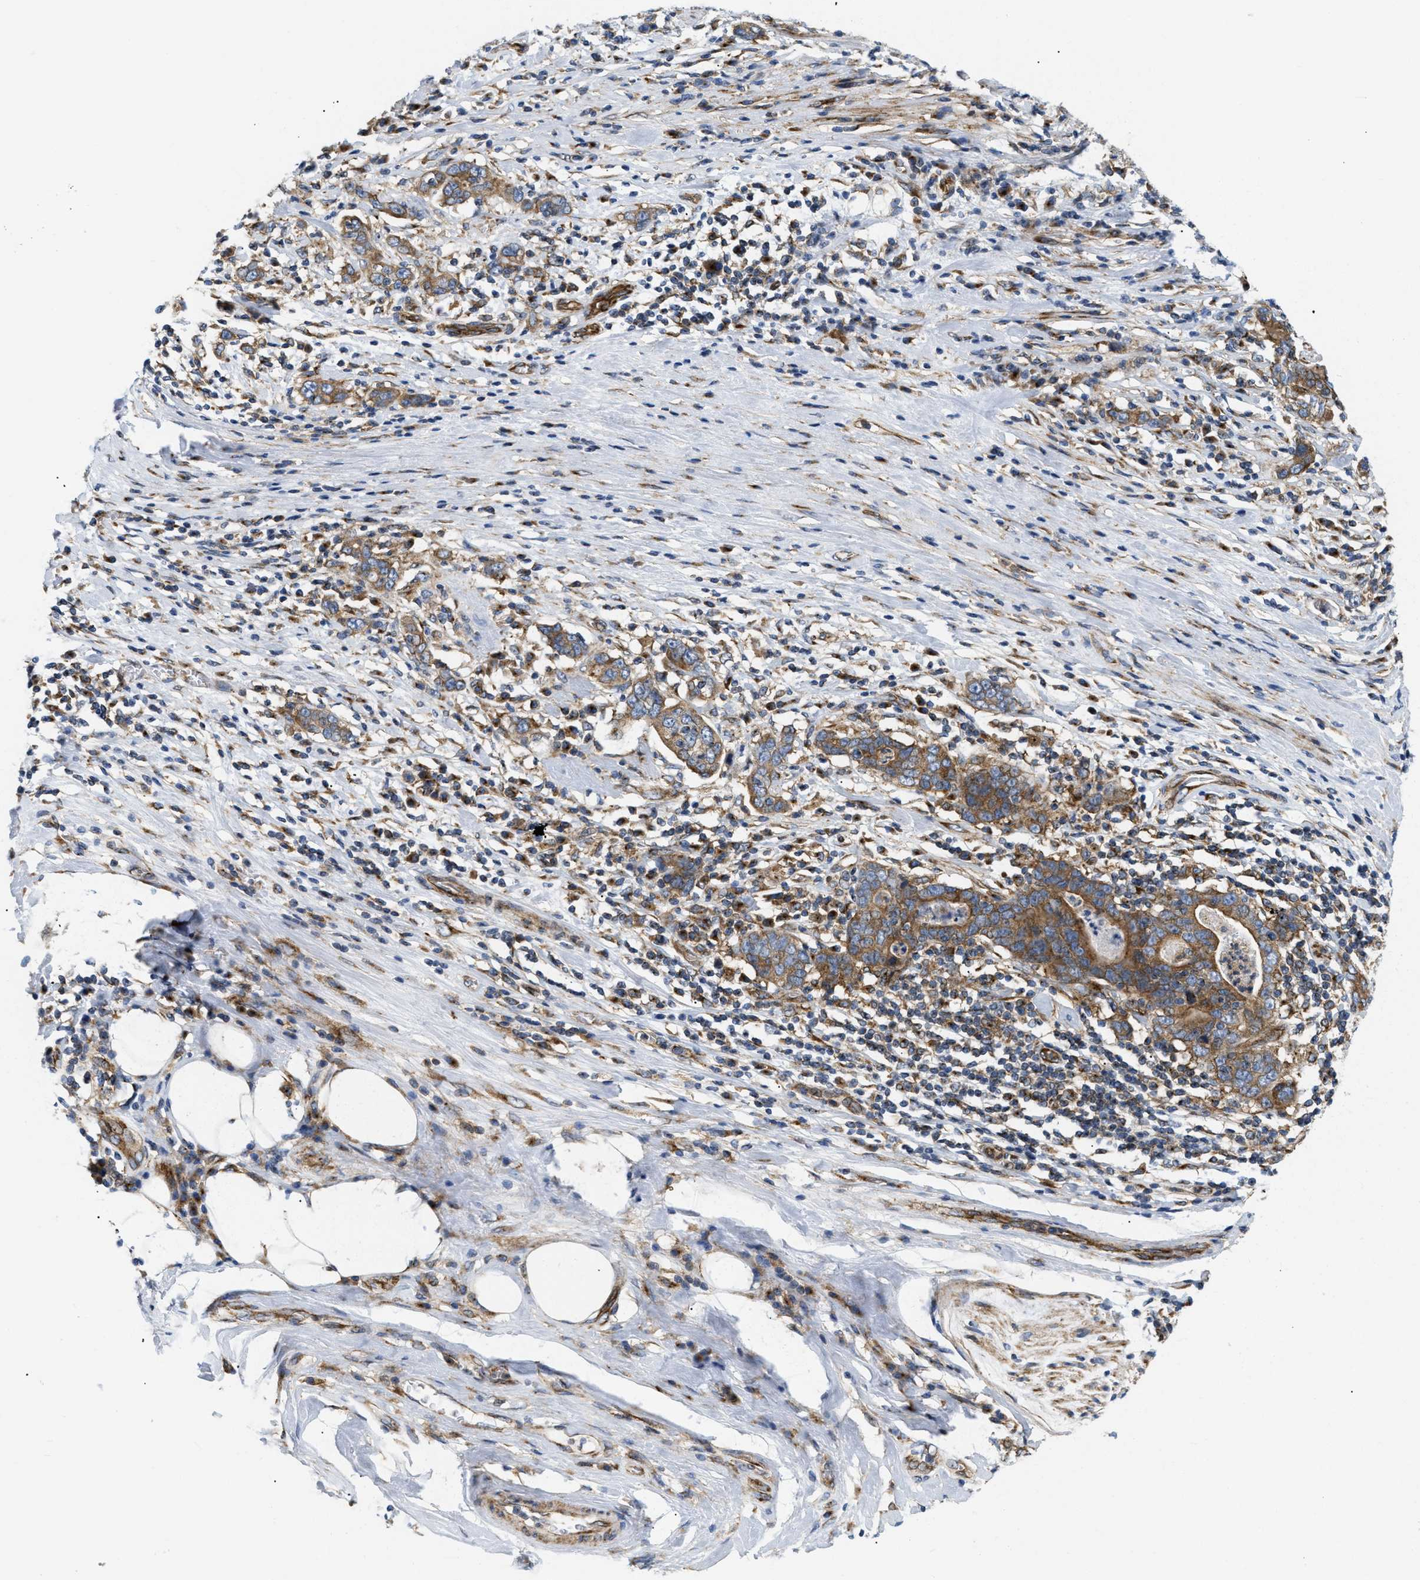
{"staining": {"intensity": "moderate", "quantity": ">75%", "location": "cytoplasmic/membranous"}, "tissue": "stomach cancer", "cell_type": "Tumor cells", "image_type": "cancer", "snomed": [{"axis": "morphology", "description": "Adenocarcinoma, NOS"}, {"axis": "topography", "description": "Stomach, lower"}], "caption": "Stomach adenocarcinoma stained for a protein (brown) exhibits moderate cytoplasmic/membranous positive positivity in approximately >75% of tumor cells.", "gene": "DCTN4", "patient": {"sex": "female", "age": 72}}